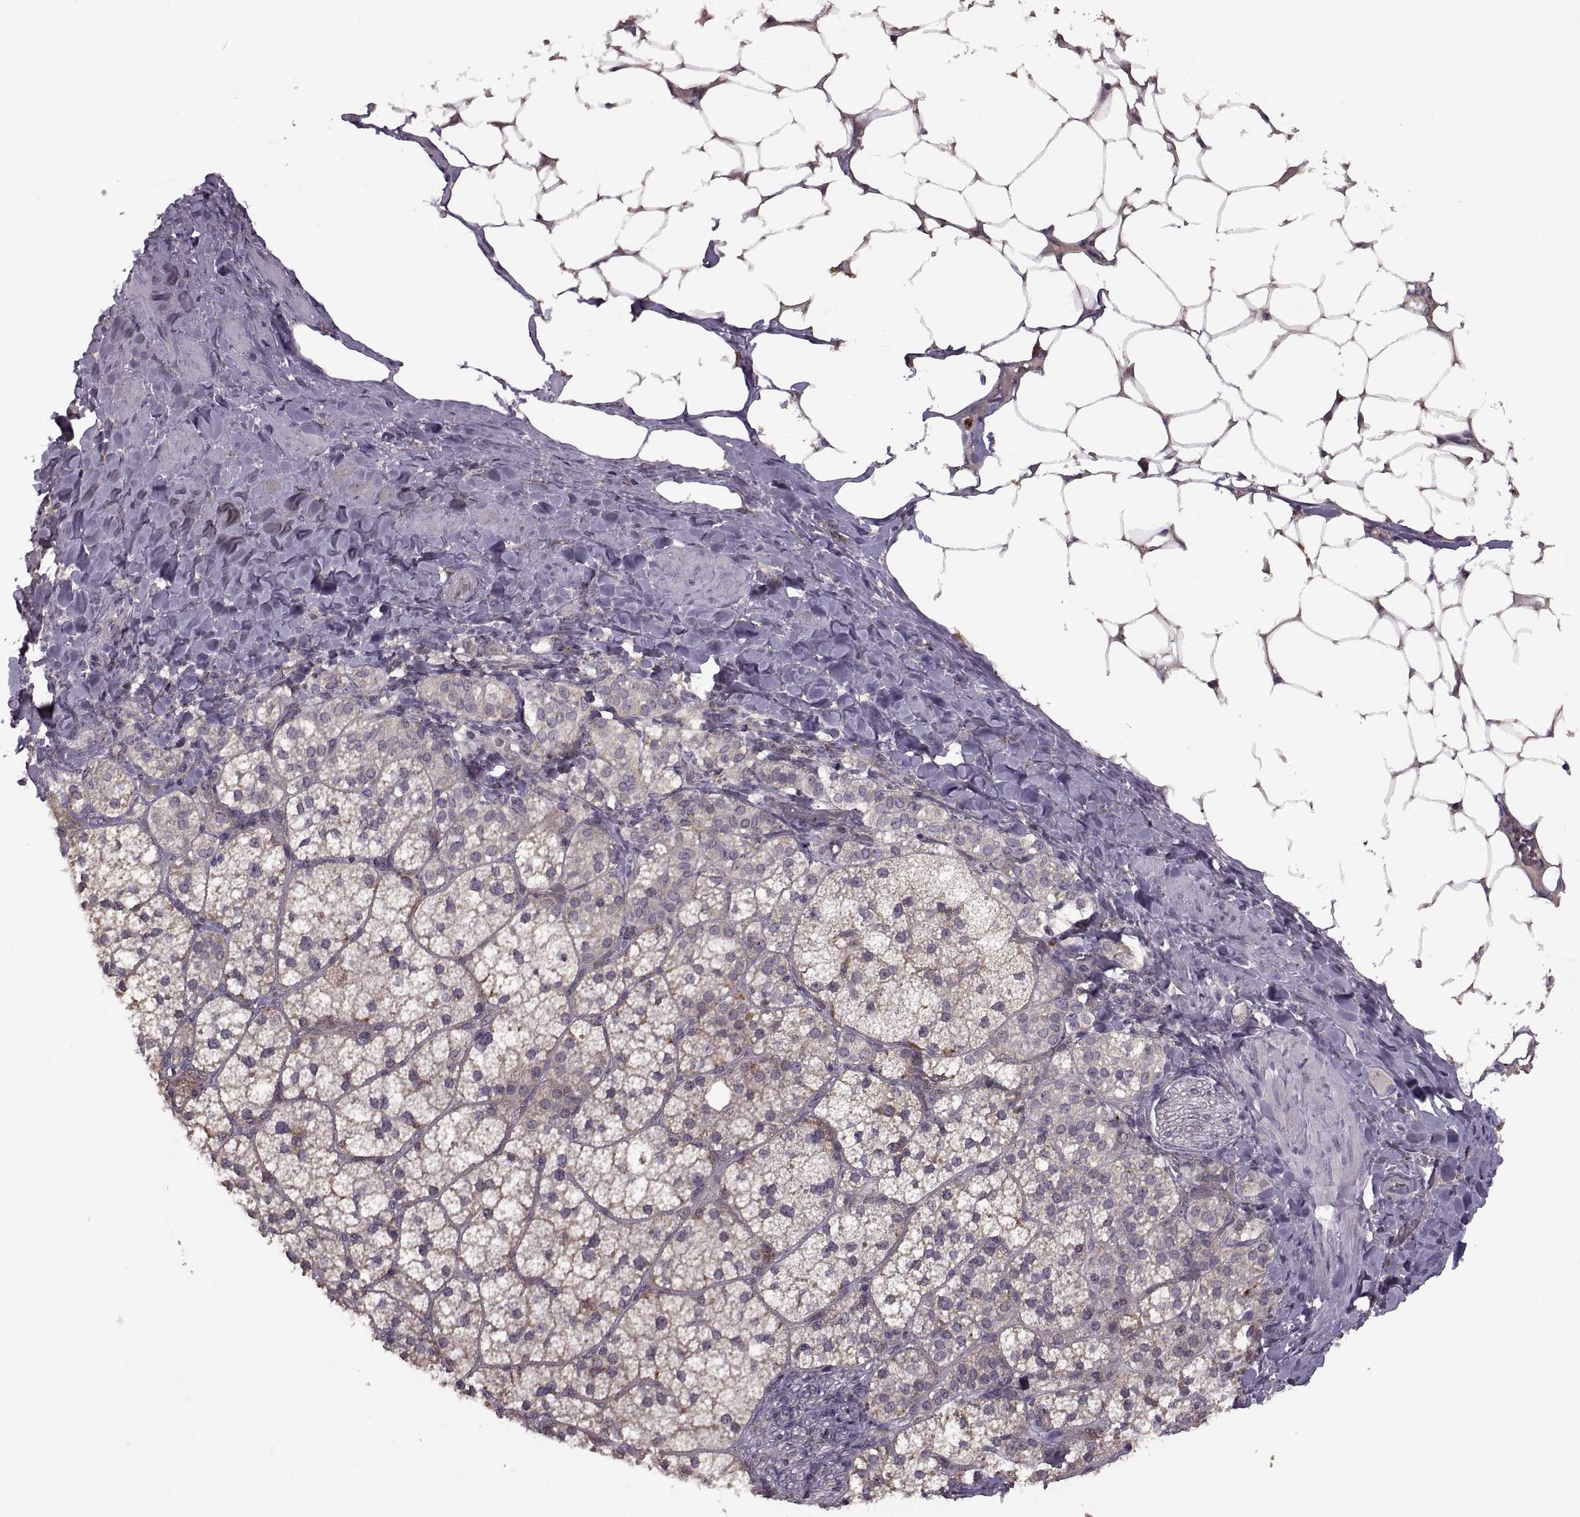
{"staining": {"intensity": "moderate", "quantity": "<25%", "location": "cytoplasmic/membranous"}, "tissue": "adrenal gland", "cell_type": "Glandular cells", "image_type": "normal", "snomed": [{"axis": "morphology", "description": "Normal tissue, NOS"}, {"axis": "topography", "description": "Adrenal gland"}], "caption": "Immunohistochemistry (IHC) of benign human adrenal gland demonstrates low levels of moderate cytoplasmic/membranous staining in approximately <25% of glandular cells.", "gene": "PIERCE1", "patient": {"sex": "male", "age": 53}}